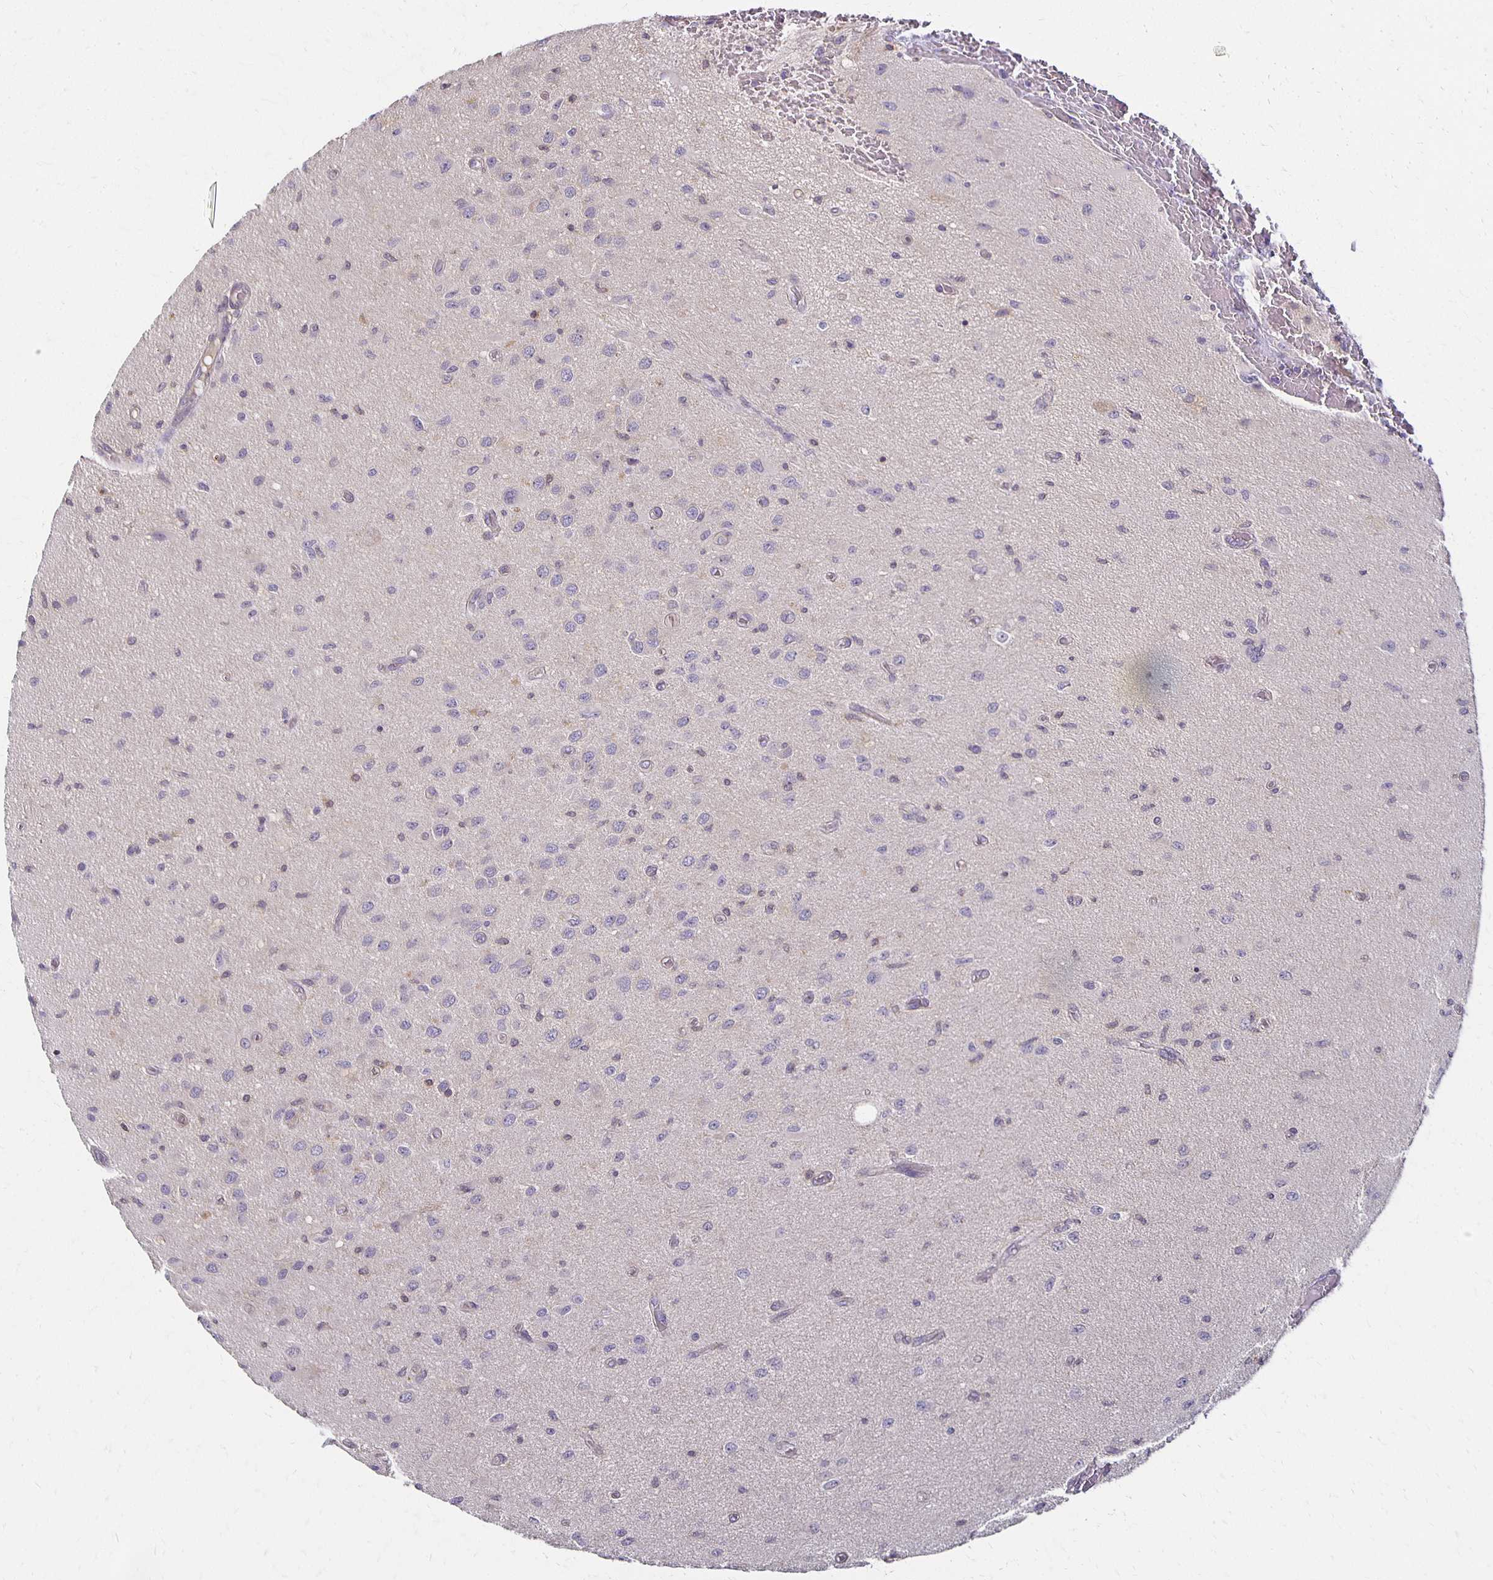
{"staining": {"intensity": "negative", "quantity": "none", "location": "none"}, "tissue": "glioma", "cell_type": "Tumor cells", "image_type": "cancer", "snomed": [{"axis": "morphology", "description": "Glioma, malignant, High grade"}, {"axis": "topography", "description": "Brain"}], "caption": "Immunohistochemistry of human glioma demonstrates no expression in tumor cells.", "gene": "GPX4", "patient": {"sex": "male", "age": 67}}